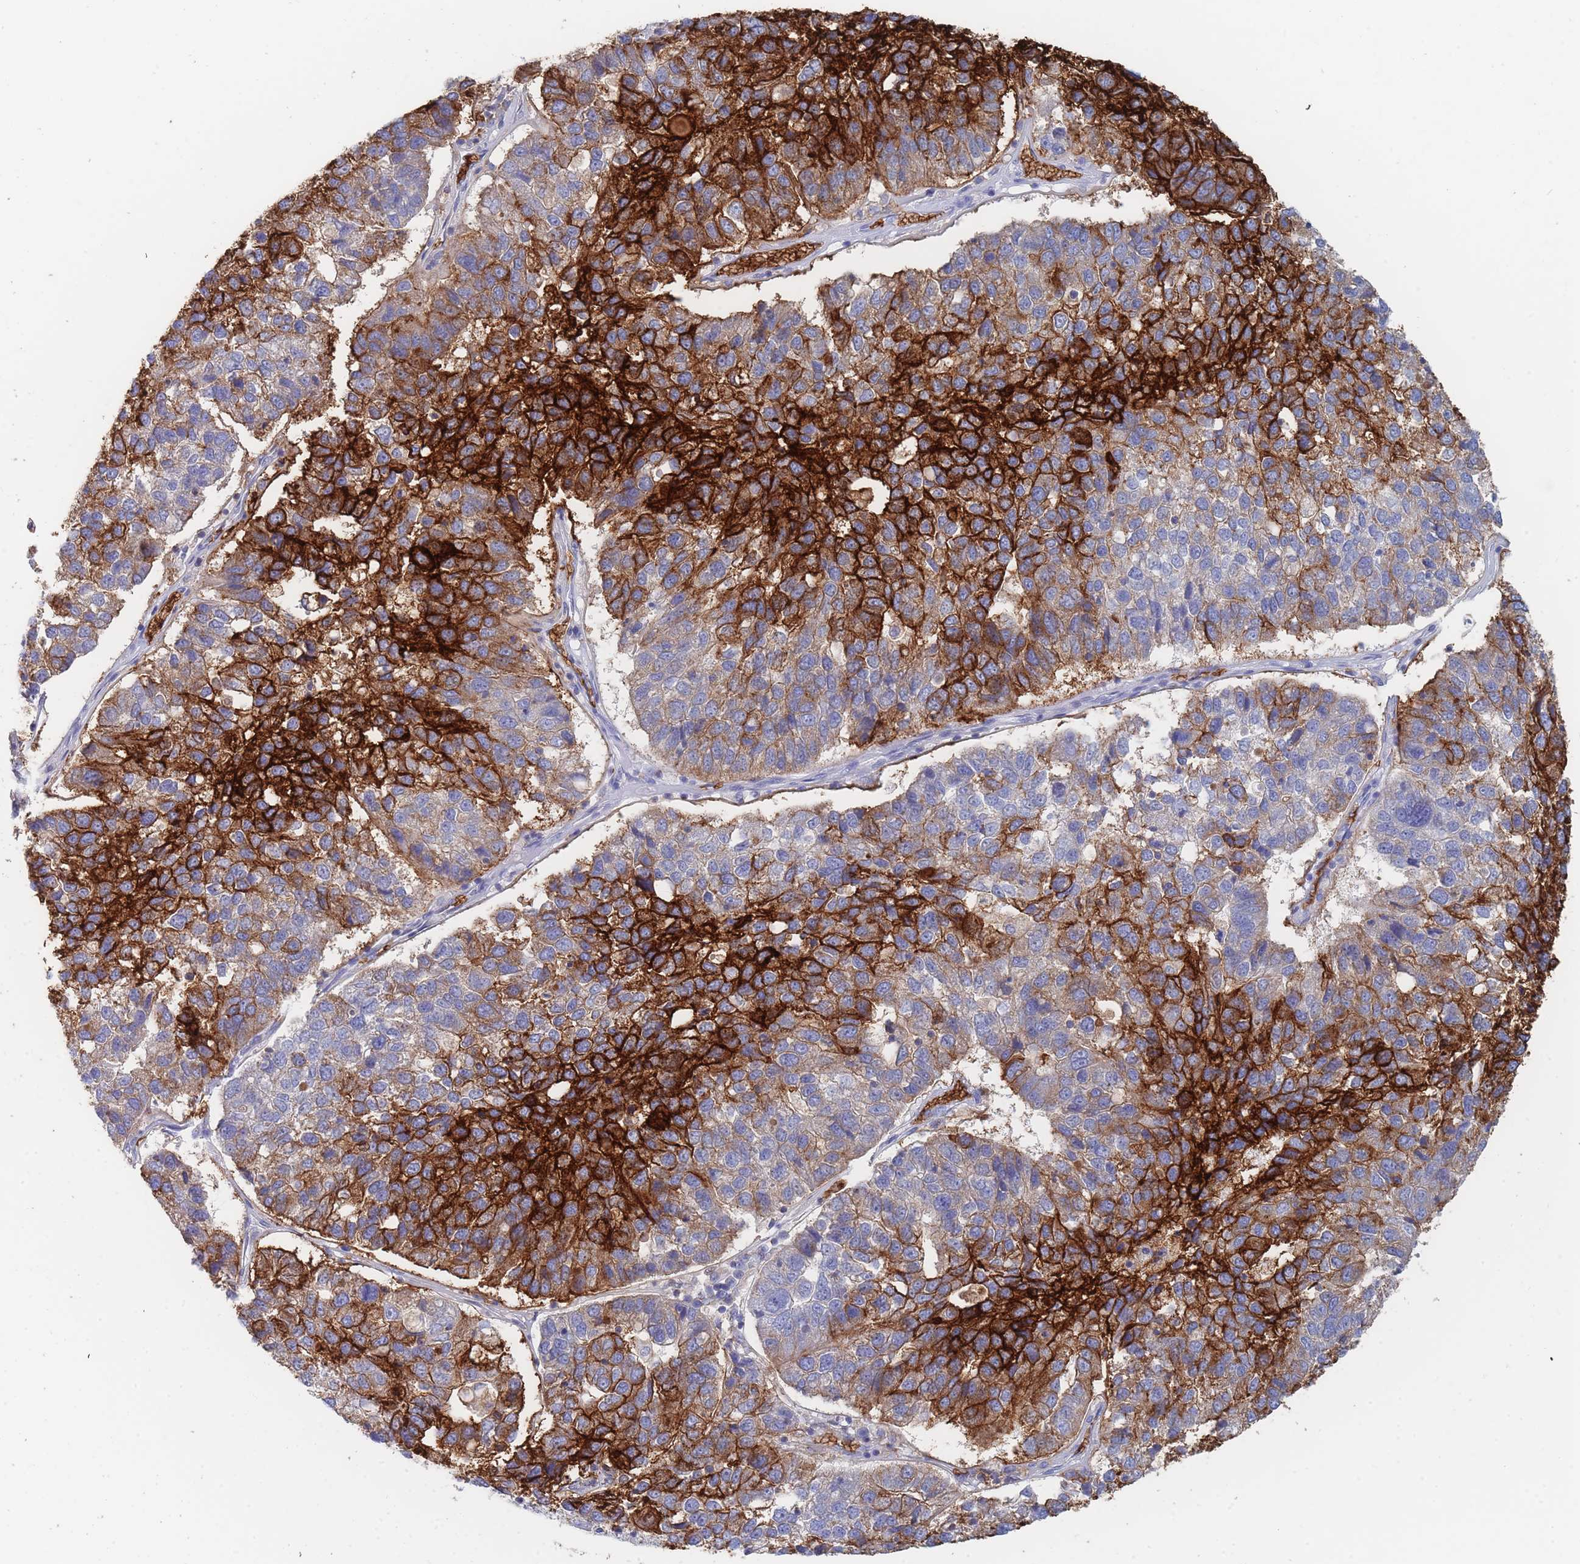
{"staining": {"intensity": "strong", "quantity": "25%-75%", "location": "cytoplasmic/membranous"}, "tissue": "pancreatic cancer", "cell_type": "Tumor cells", "image_type": "cancer", "snomed": [{"axis": "morphology", "description": "Adenocarcinoma, NOS"}, {"axis": "topography", "description": "Pancreas"}], "caption": "Immunohistochemical staining of pancreatic cancer exhibits high levels of strong cytoplasmic/membranous protein staining in about 25%-75% of tumor cells.", "gene": "SLC2A1", "patient": {"sex": "female", "age": 61}}